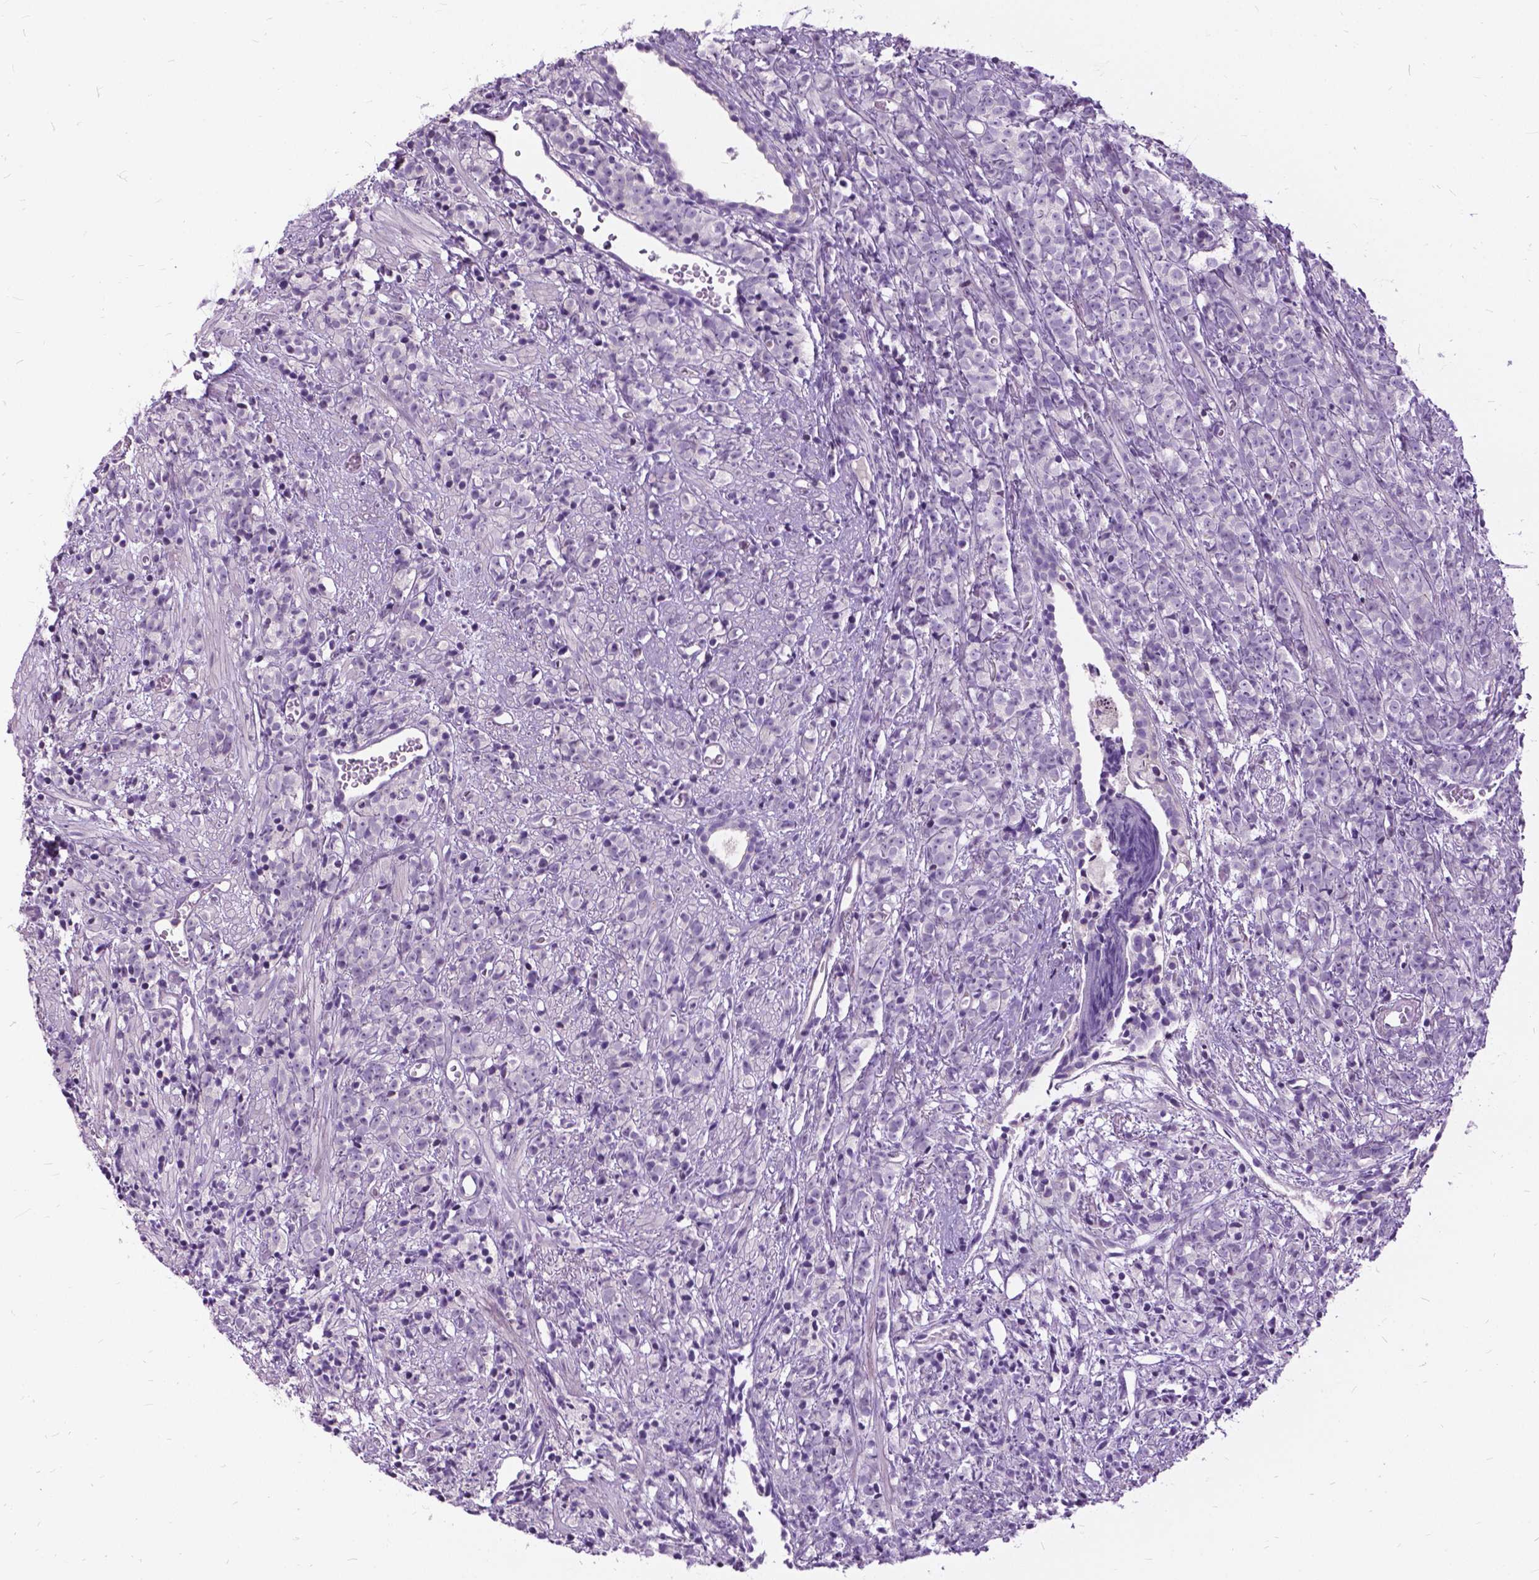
{"staining": {"intensity": "negative", "quantity": "none", "location": "none"}, "tissue": "prostate cancer", "cell_type": "Tumor cells", "image_type": "cancer", "snomed": [{"axis": "morphology", "description": "Adenocarcinoma, High grade"}, {"axis": "topography", "description": "Prostate"}], "caption": "Tumor cells are negative for brown protein staining in prostate high-grade adenocarcinoma. The staining was performed using DAB (3,3'-diaminobenzidine) to visualize the protein expression in brown, while the nuclei were stained in blue with hematoxylin (Magnification: 20x).", "gene": "JAK3", "patient": {"sex": "male", "age": 81}}